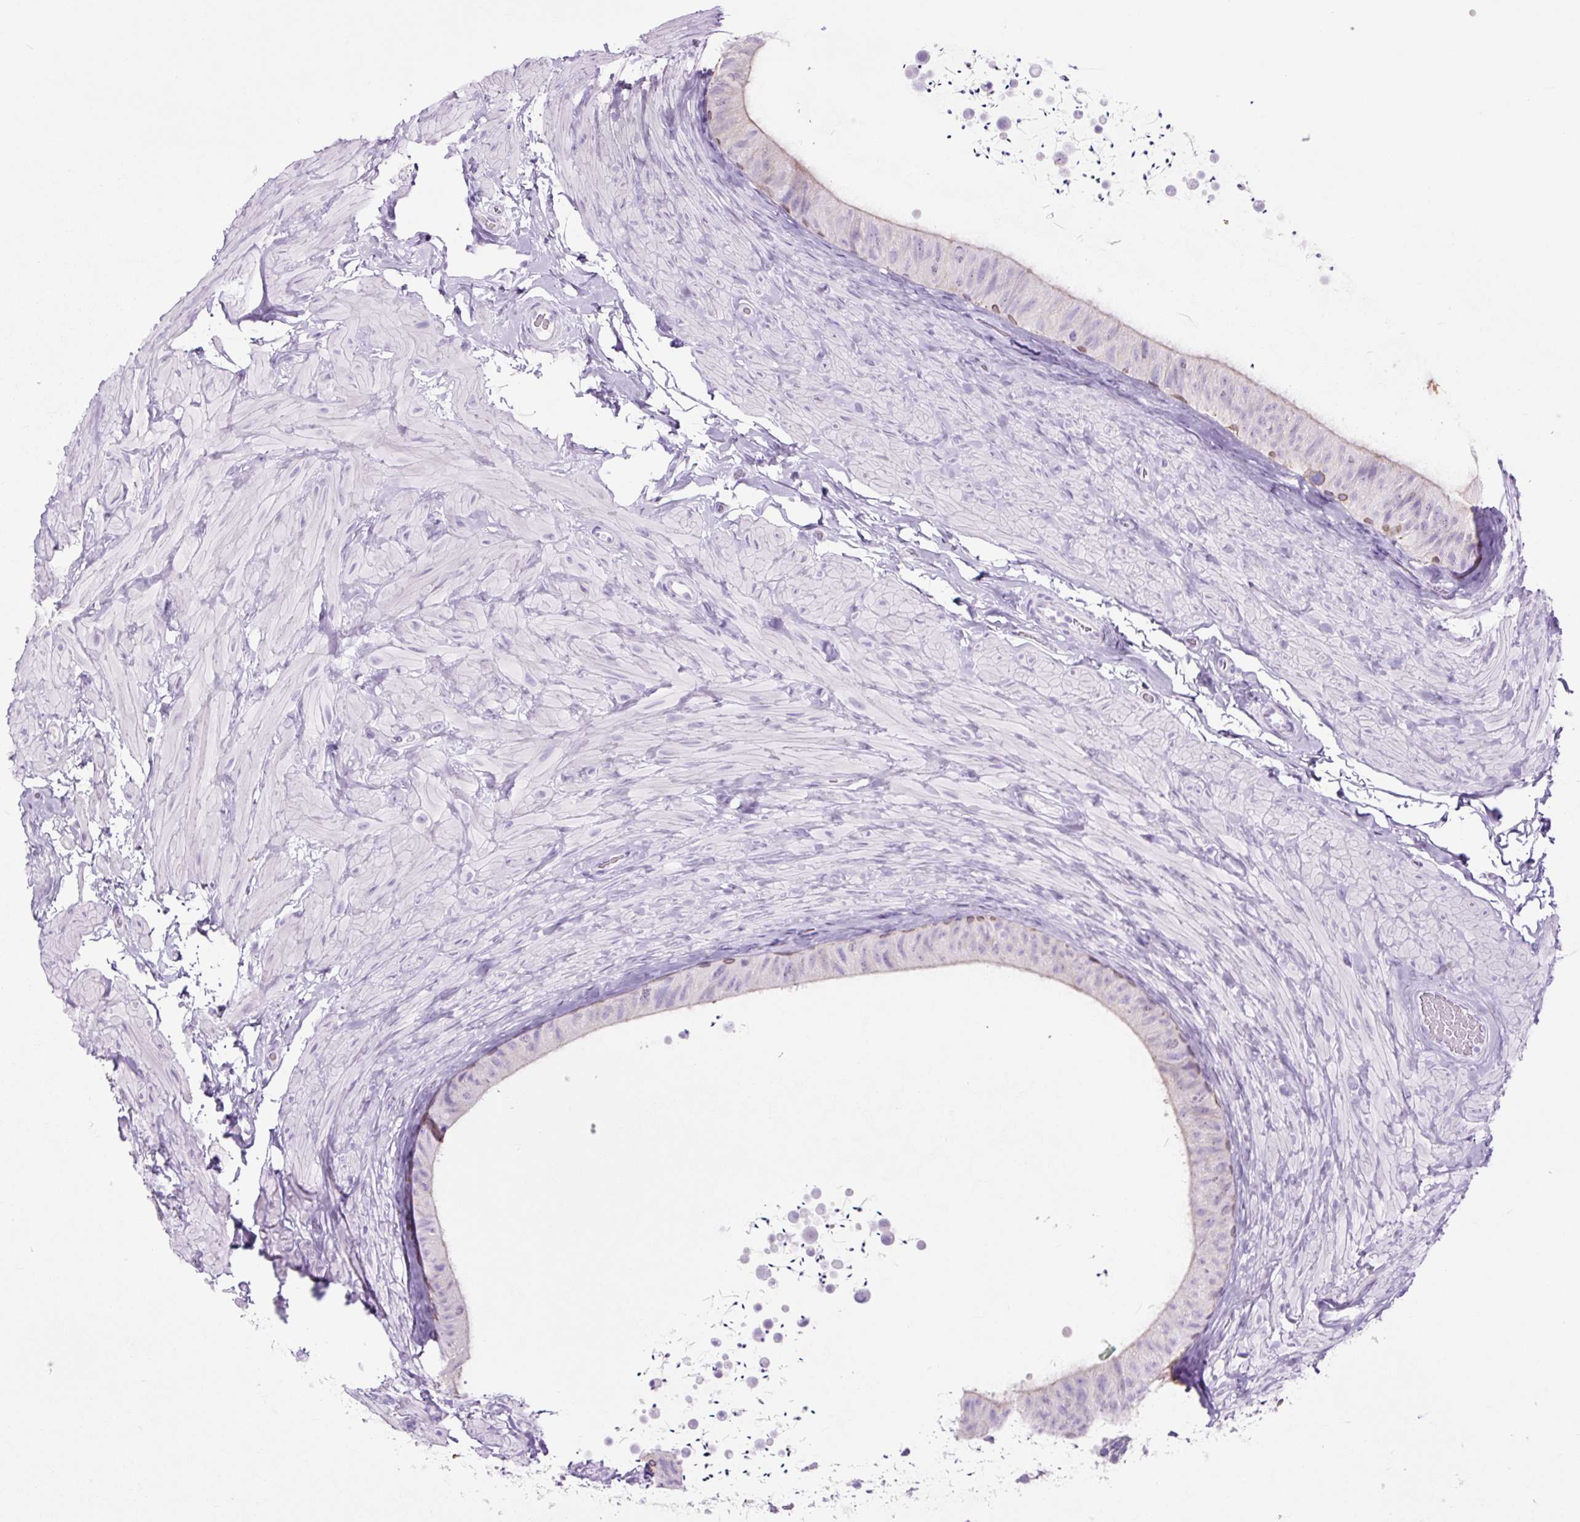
{"staining": {"intensity": "weak", "quantity": "<25%", "location": "cytoplasmic/membranous"}, "tissue": "epididymis", "cell_type": "Glandular cells", "image_type": "normal", "snomed": [{"axis": "morphology", "description": "Normal tissue, NOS"}, {"axis": "topography", "description": "Epididymis, spermatic cord, NOS"}, {"axis": "topography", "description": "Epididymis"}], "caption": "A high-resolution image shows immunohistochemistry staining of normal epididymis, which reveals no significant expression in glandular cells.", "gene": "TFF2", "patient": {"sex": "male", "age": 31}}